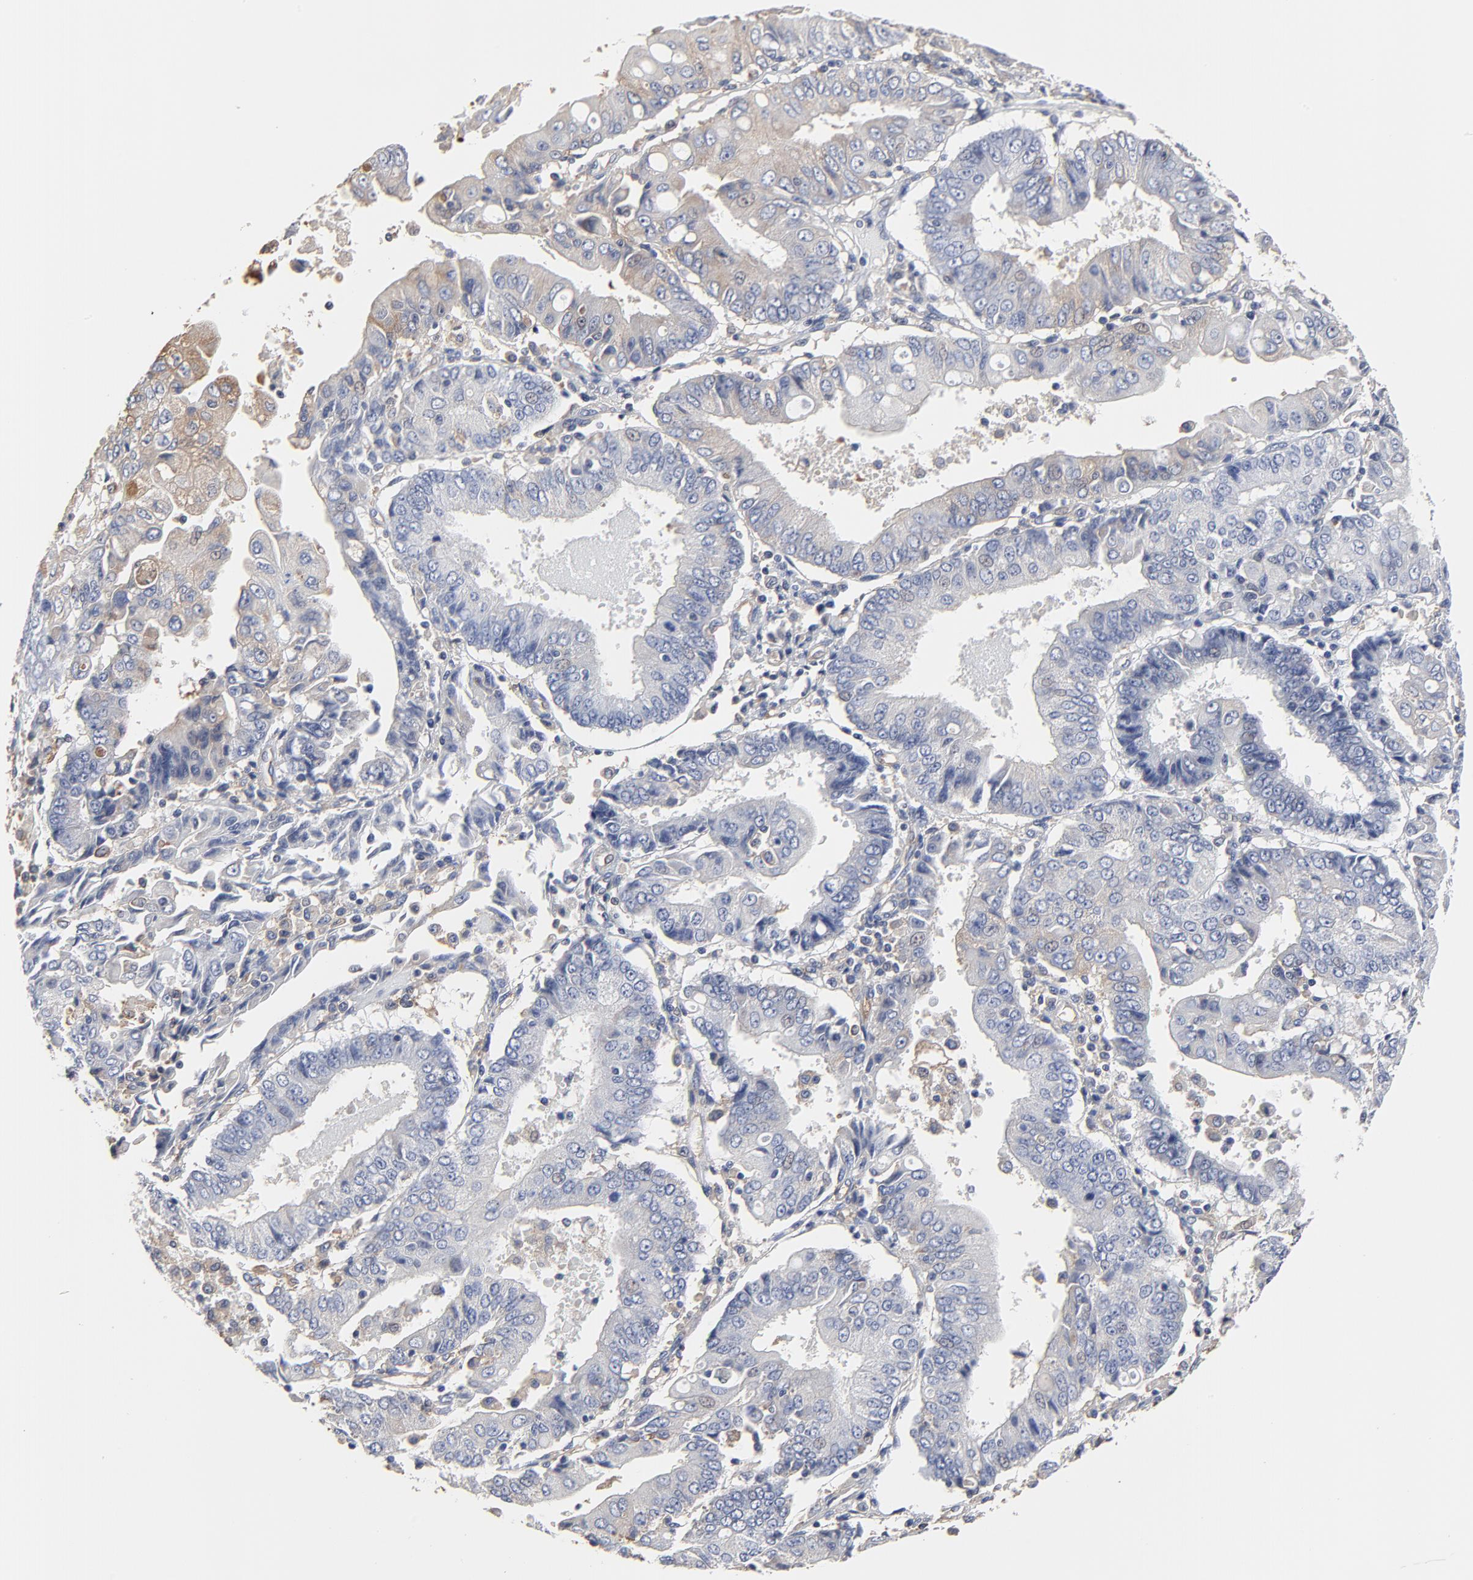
{"staining": {"intensity": "weak", "quantity": "<25%", "location": "cytoplasmic/membranous"}, "tissue": "endometrial cancer", "cell_type": "Tumor cells", "image_type": "cancer", "snomed": [{"axis": "morphology", "description": "Adenocarcinoma, NOS"}, {"axis": "topography", "description": "Endometrium"}], "caption": "Immunohistochemistry (IHC) photomicrograph of neoplastic tissue: endometrial cancer stained with DAB (3,3'-diaminobenzidine) reveals no significant protein expression in tumor cells.", "gene": "NXF3", "patient": {"sex": "female", "age": 75}}